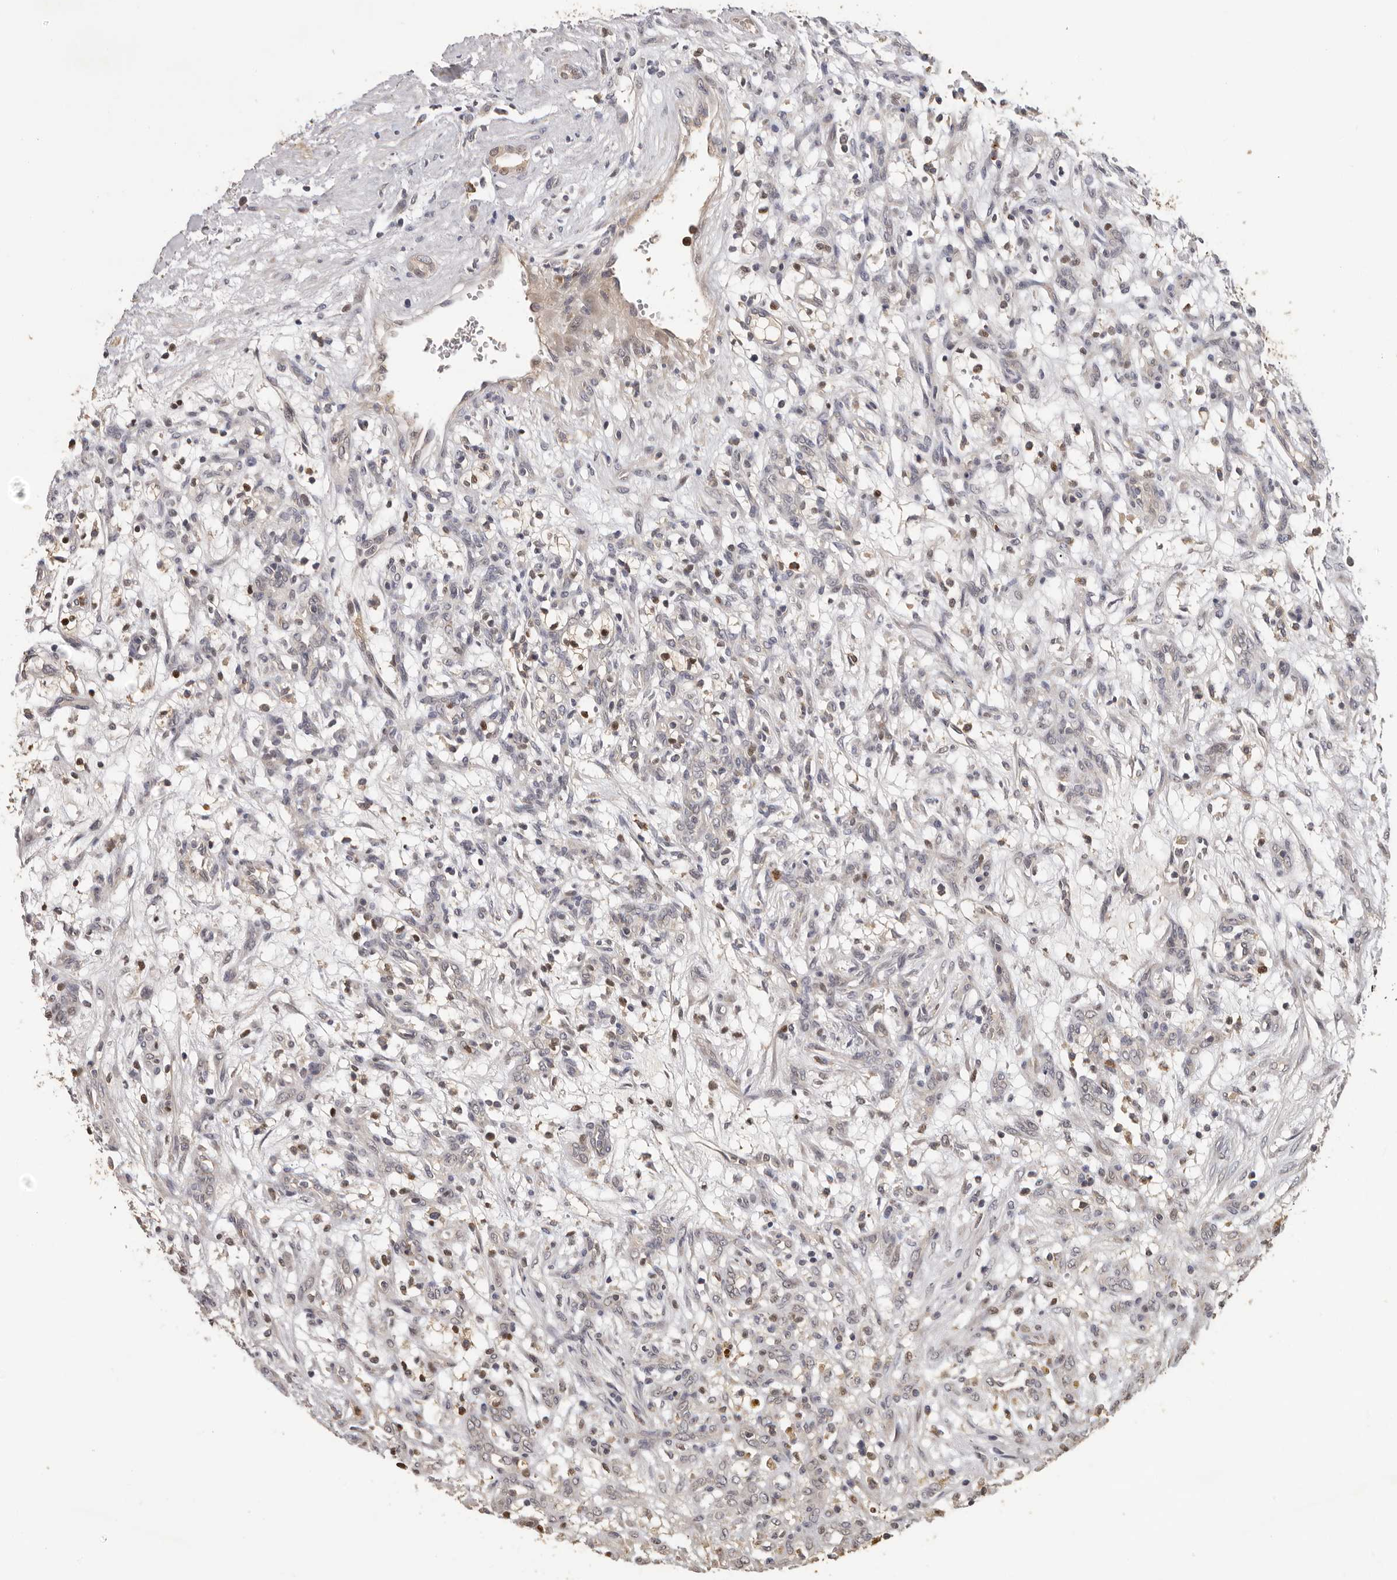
{"staining": {"intensity": "negative", "quantity": "none", "location": "none"}, "tissue": "renal cancer", "cell_type": "Tumor cells", "image_type": "cancer", "snomed": [{"axis": "morphology", "description": "Adenocarcinoma, NOS"}, {"axis": "topography", "description": "Kidney"}], "caption": "Immunohistochemistry (IHC) image of neoplastic tissue: human adenocarcinoma (renal) stained with DAB shows no significant protein positivity in tumor cells.", "gene": "KIF2B", "patient": {"sex": "female", "age": 57}}